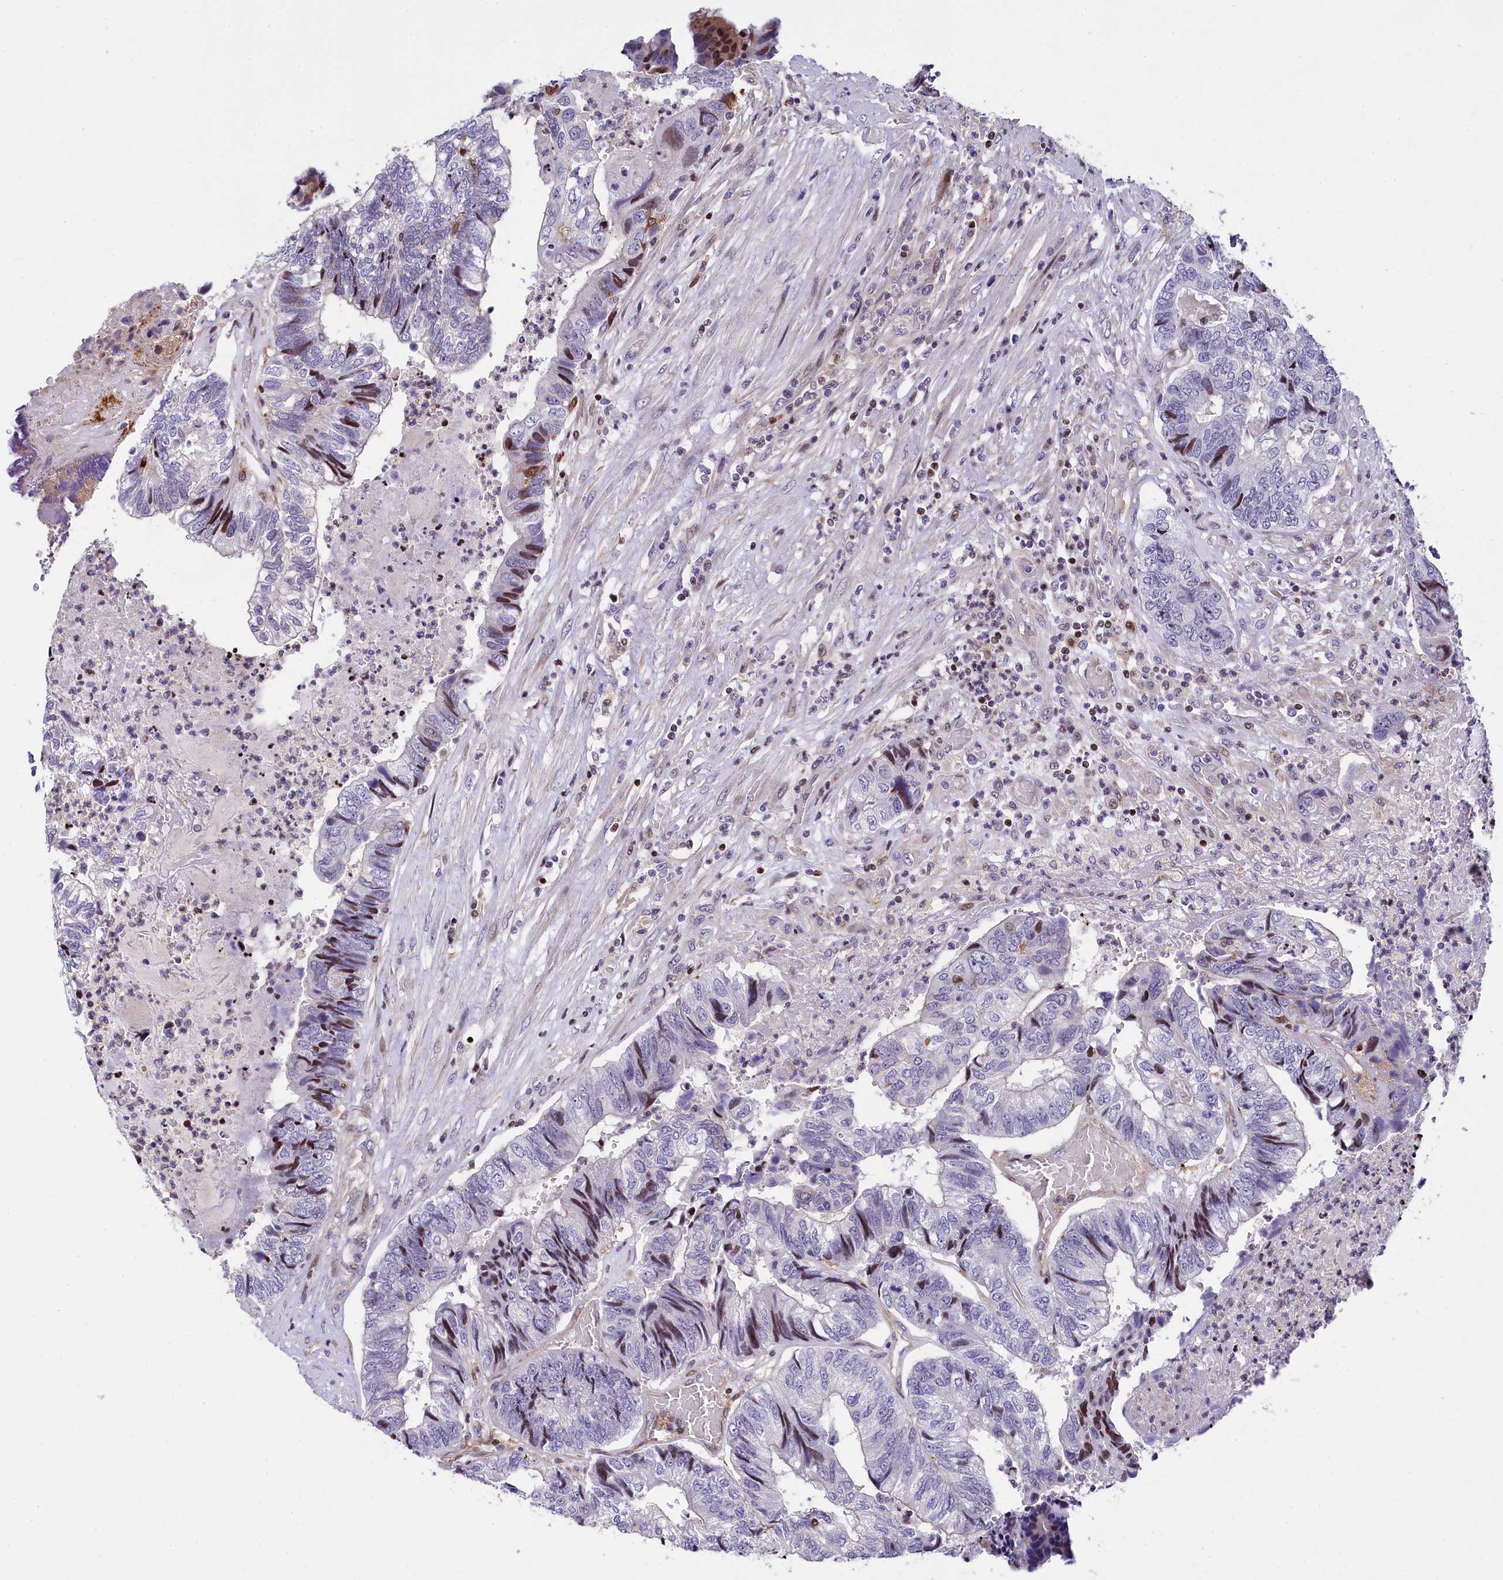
{"staining": {"intensity": "moderate", "quantity": "<25%", "location": "nuclear"}, "tissue": "colorectal cancer", "cell_type": "Tumor cells", "image_type": "cancer", "snomed": [{"axis": "morphology", "description": "Adenocarcinoma, NOS"}, {"axis": "topography", "description": "Colon"}], "caption": "A brown stain shows moderate nuclear expression of a protein in adenocarcinoma (colorectal) tumor cells.", "gene": "TGDS", "patient": {"sex": "female", "age": 67}}